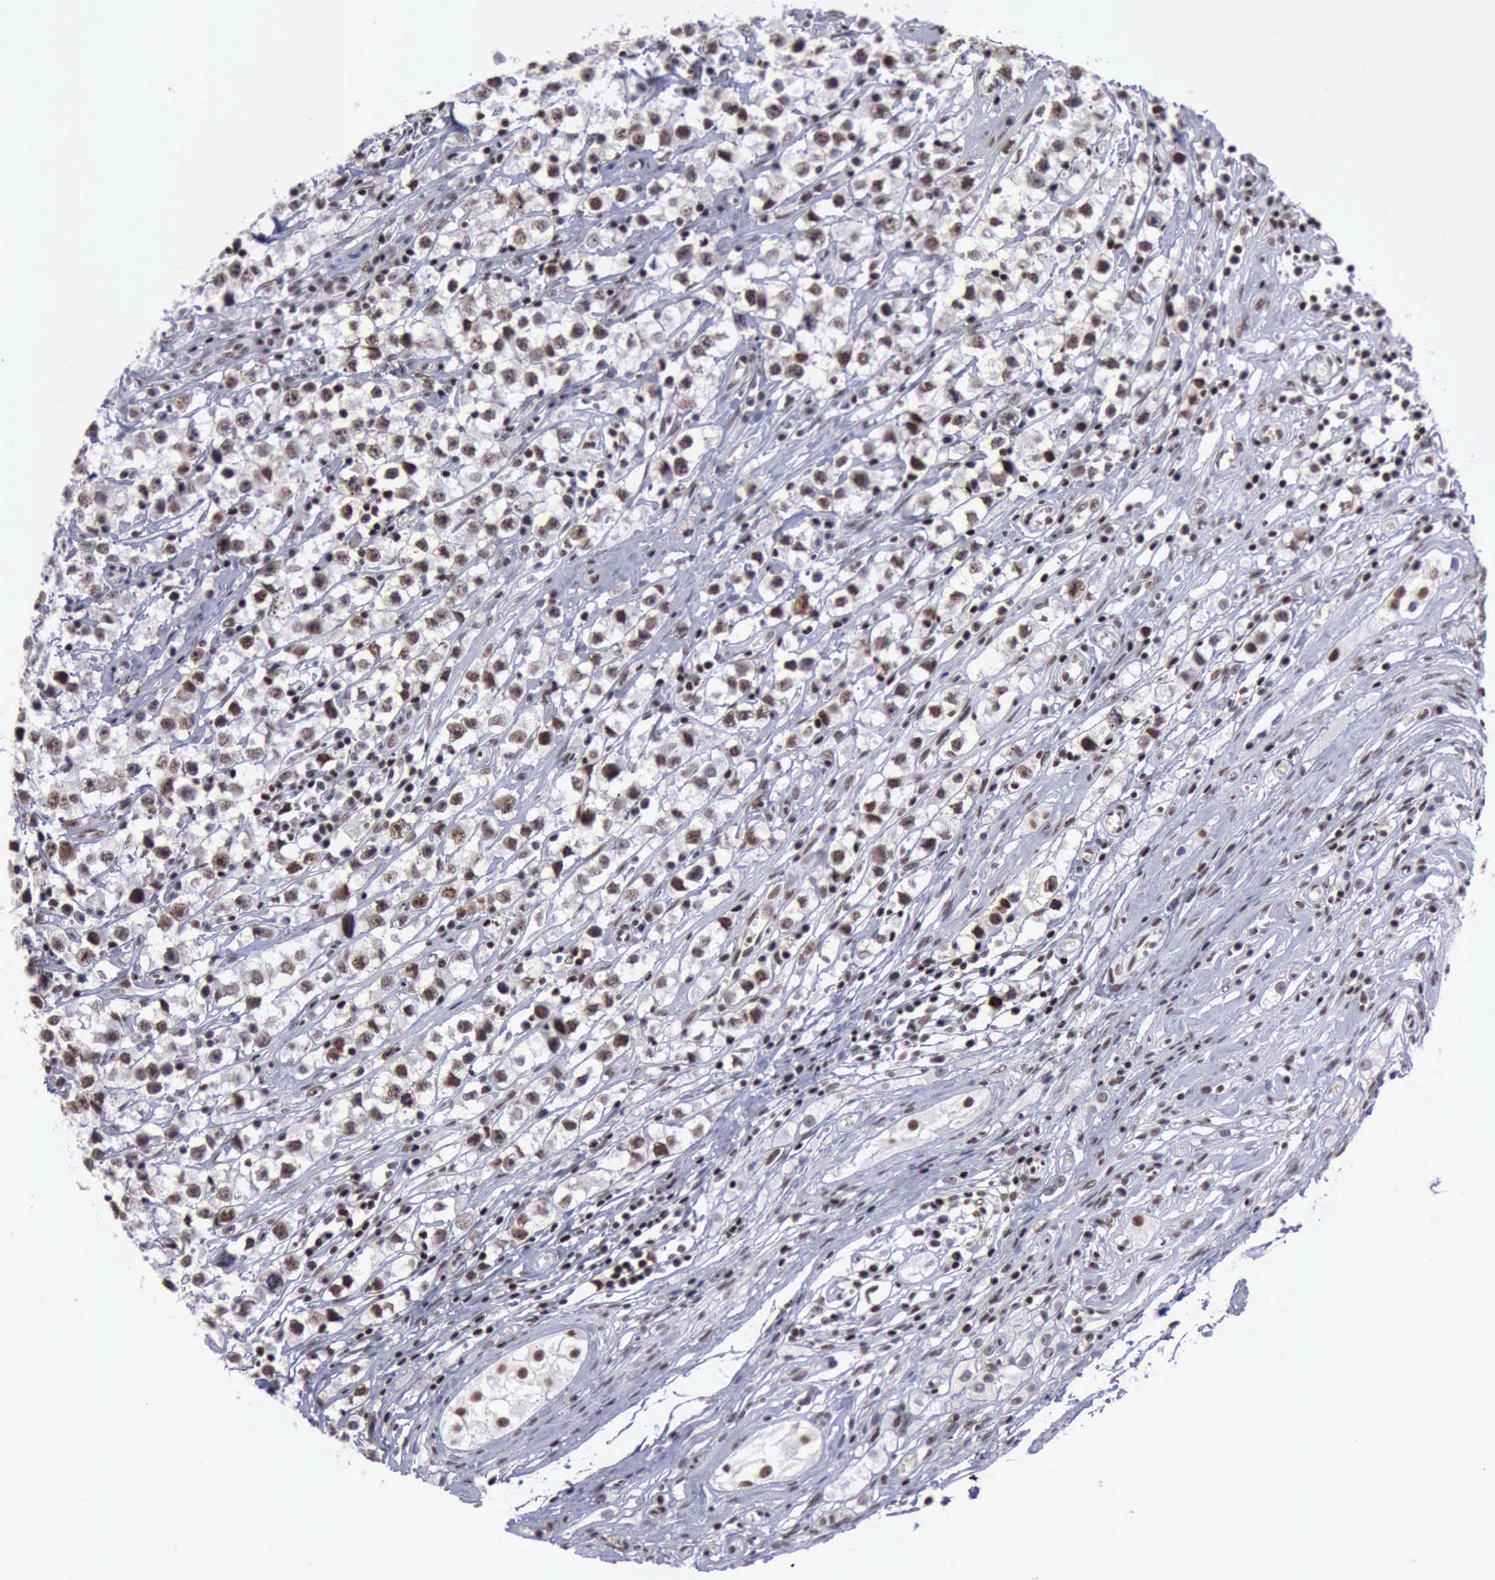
{"staining": {"intensity": "moderate", "quantity": ">75%", "location": "nuclear"}, "tissue": "testis cancer", "cell_type": "Tumor cells", "image_type": "cancer", "snomed": [{"axis": "morphology", "description": "Seminoma, NOS"}, {"axis": "topography", "description": "Testis"}], "caption": "Moderate nuclear expression is seen in approximately >75% of tumor cells in testis cancer.", "gene": "YY1", "patient": {"sex": "male", "age": 35}}